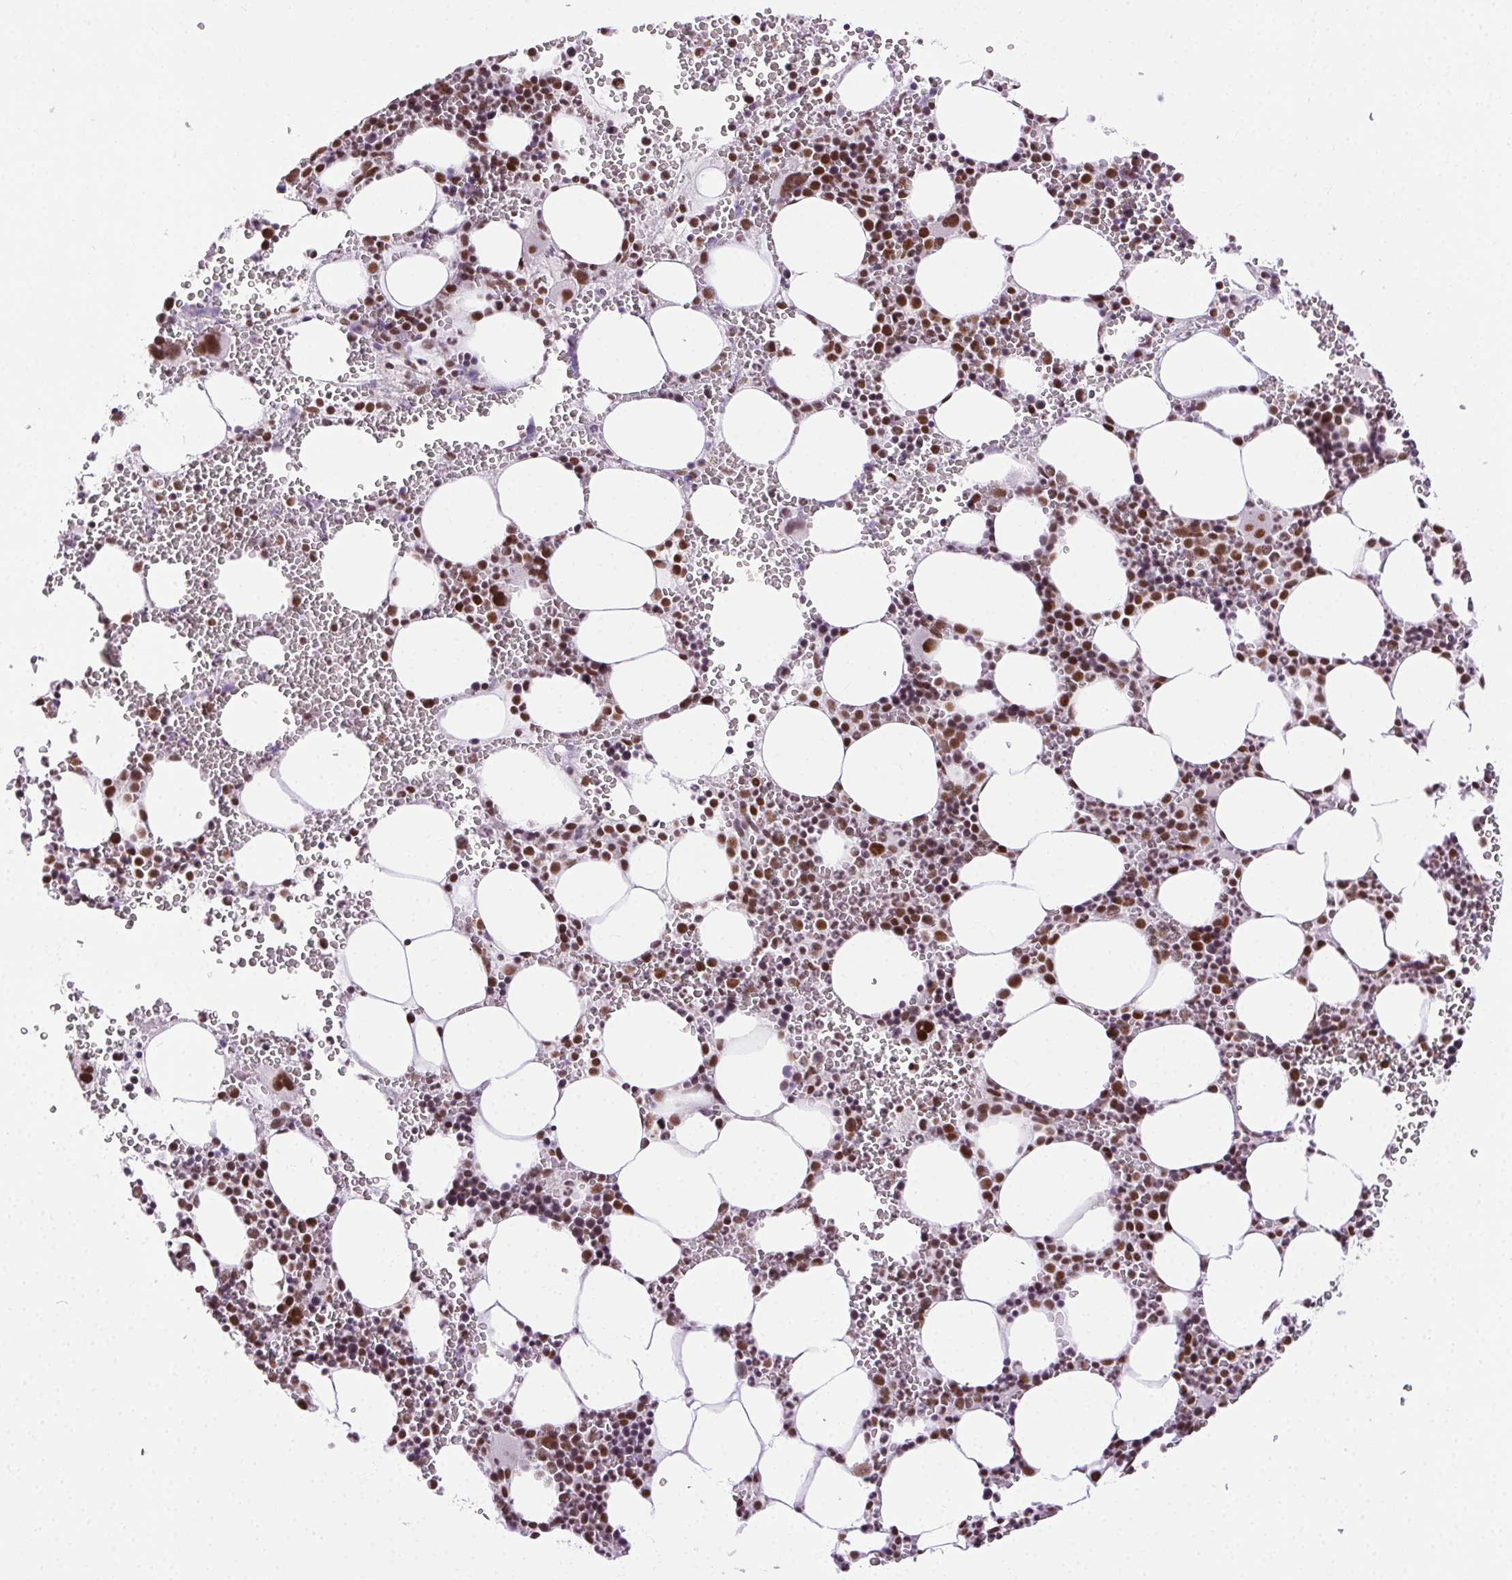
{"staining": {"intensity": "moderate", "quantity": ">75%", "location": "nuclear"}, "tissue": "bone marrow", "cell_type": "Hematopoietic cells", "image_type": "normal", "snomed": [{"axis": "morphology", "description": "Normal tissue, NOS"}, {"axis": "topography", "description": "Bone marrow"}], "caption": "Protein staining of unremarkable bone marrow exhibits moderate nuclear positivity in approximately >75% of hematopoietic cells.", "gene": "TRA2B", "patient": {"sex": "male", "age": 82}}